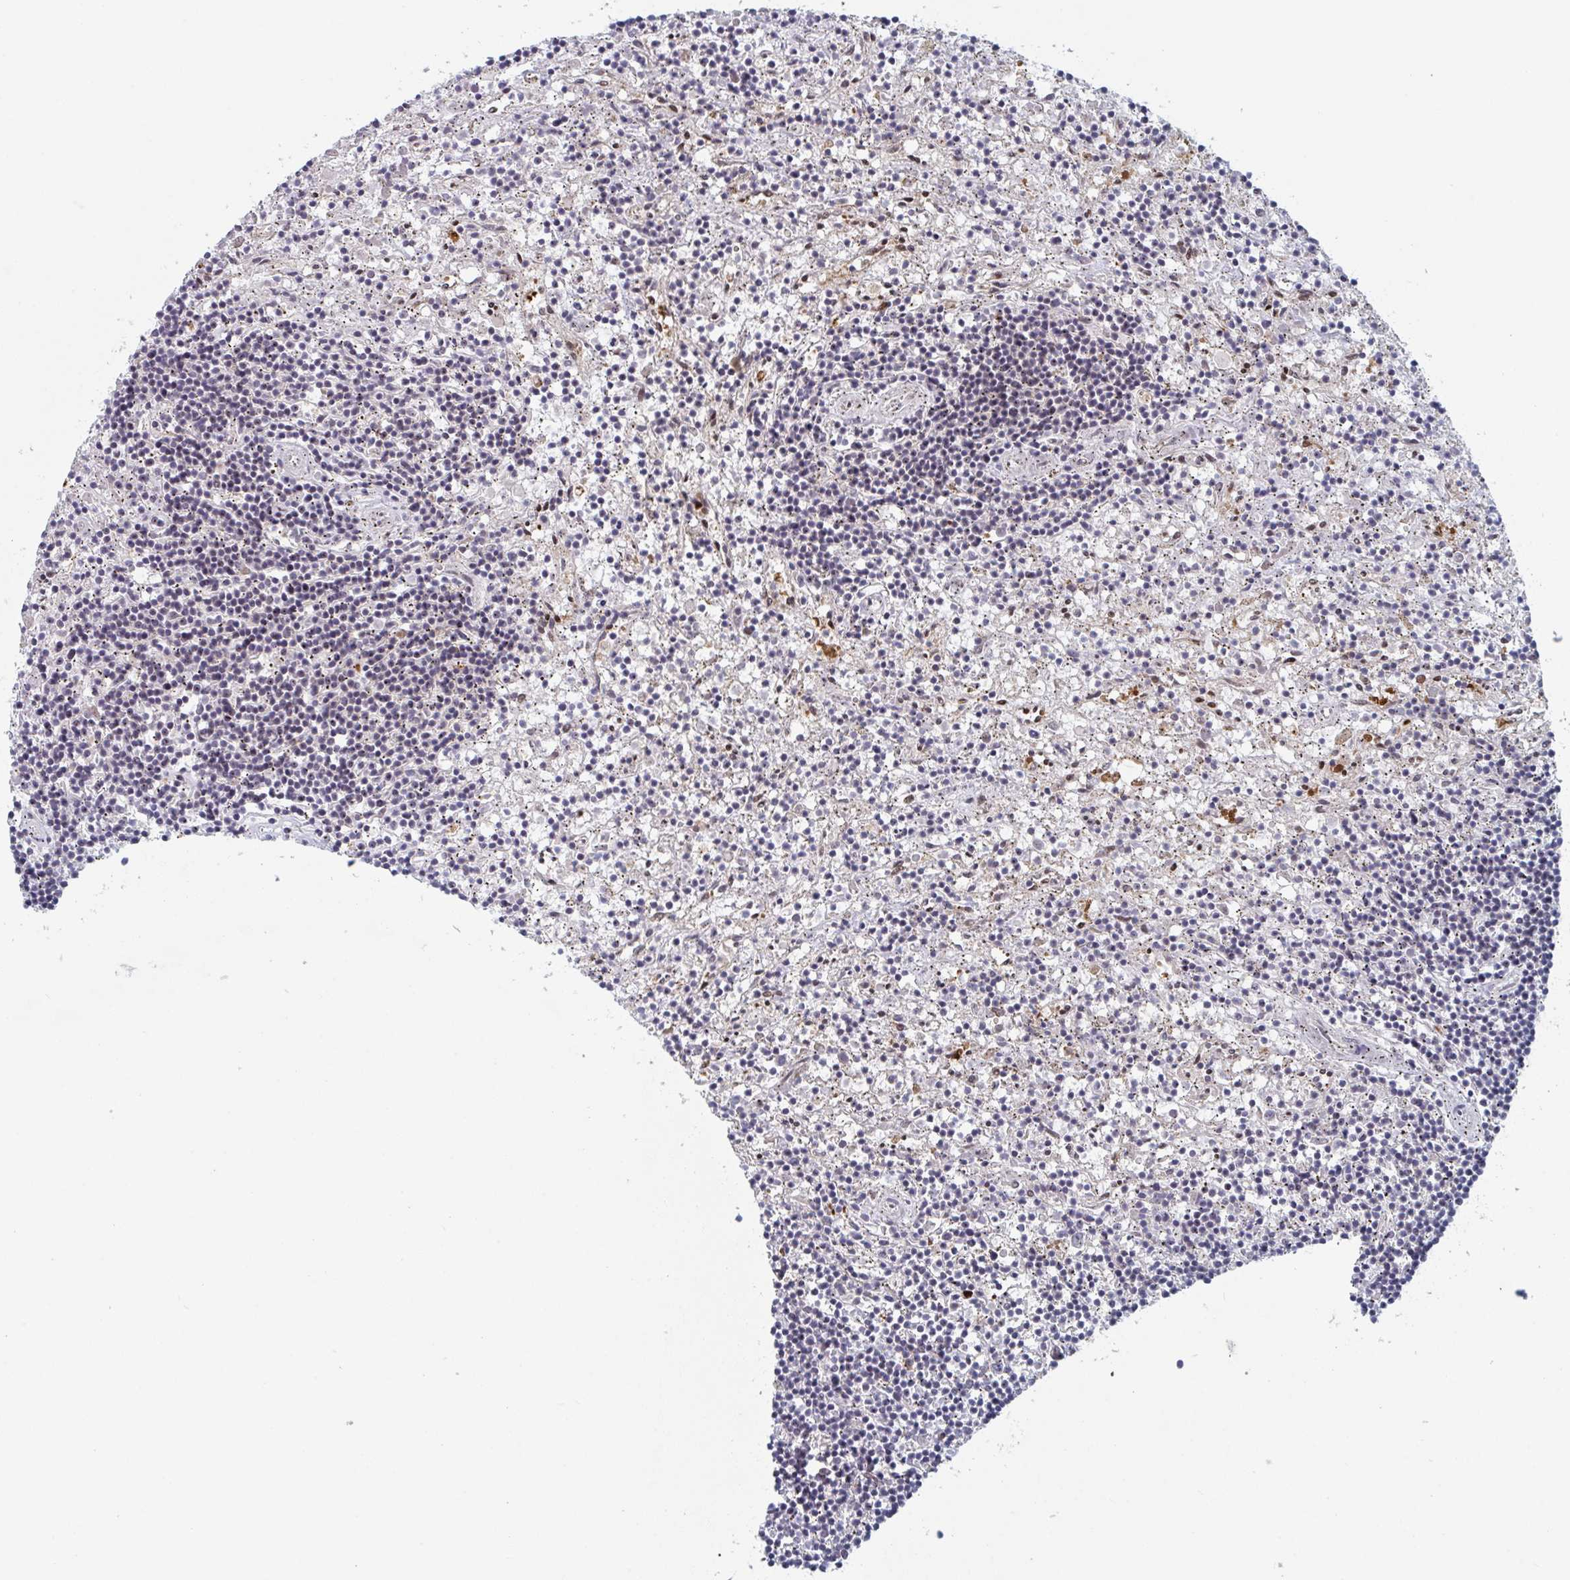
{"staining": {"intensity": "negative", "quantity": "none", "location": "none"}, "tissue": "lymphoma", "cell_type": "Tumor cells", "image_type": "cancer", "snomed": [{"axis": "morphology", "description": "Malignant lymphoma, non-Hodgkin's type, Low grade"}, {"axis": "topography", "description": "Spleen"}], "caption": "IHC of human lymphoma shows no expression in tumor cells. (DAB immunohistochemistry (IHC) with hematoxylin counter stain).", "gene": "RNF212", "patient": {"sex": "male", "age": 76}}